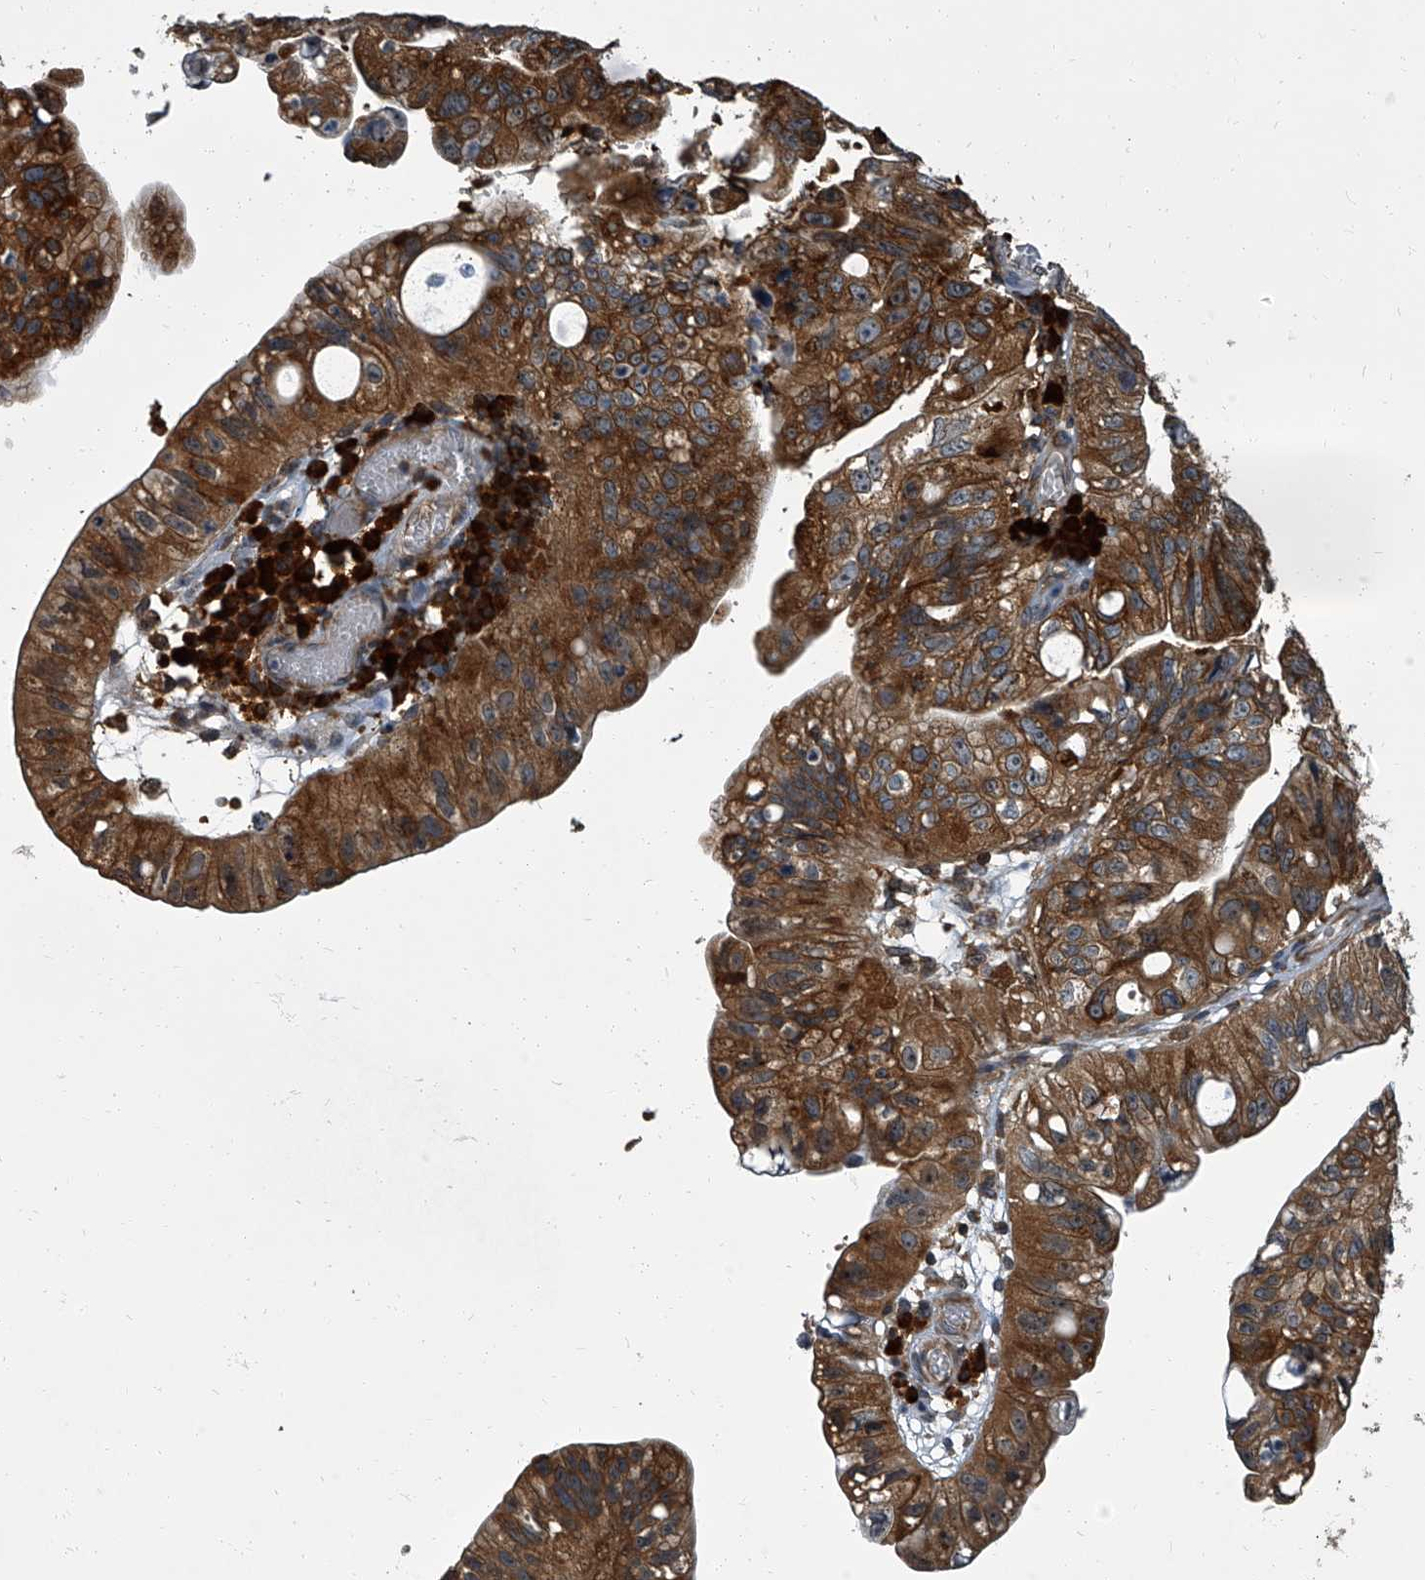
{"staining": {"intensity": "strong", "quantity": ">75%", "location": "cytoplasmic/membranous"}, "tissue": "stomach cancer", "cell_type": "Tumor cells", "image_type": "cancer", "snomed": [{"axis": "morphology", "description": "Adenocarcinoma, NOS"}, {"axis": "topography", "description": "Stomach"}], "caption": "Tumor cells show high levels of strong cytoplasmic/membranous positivity in about >75% of cells in stomach adenocarcinoma.", "gene": "CDV3", "patient": {"sex": "male", "age": 59}}